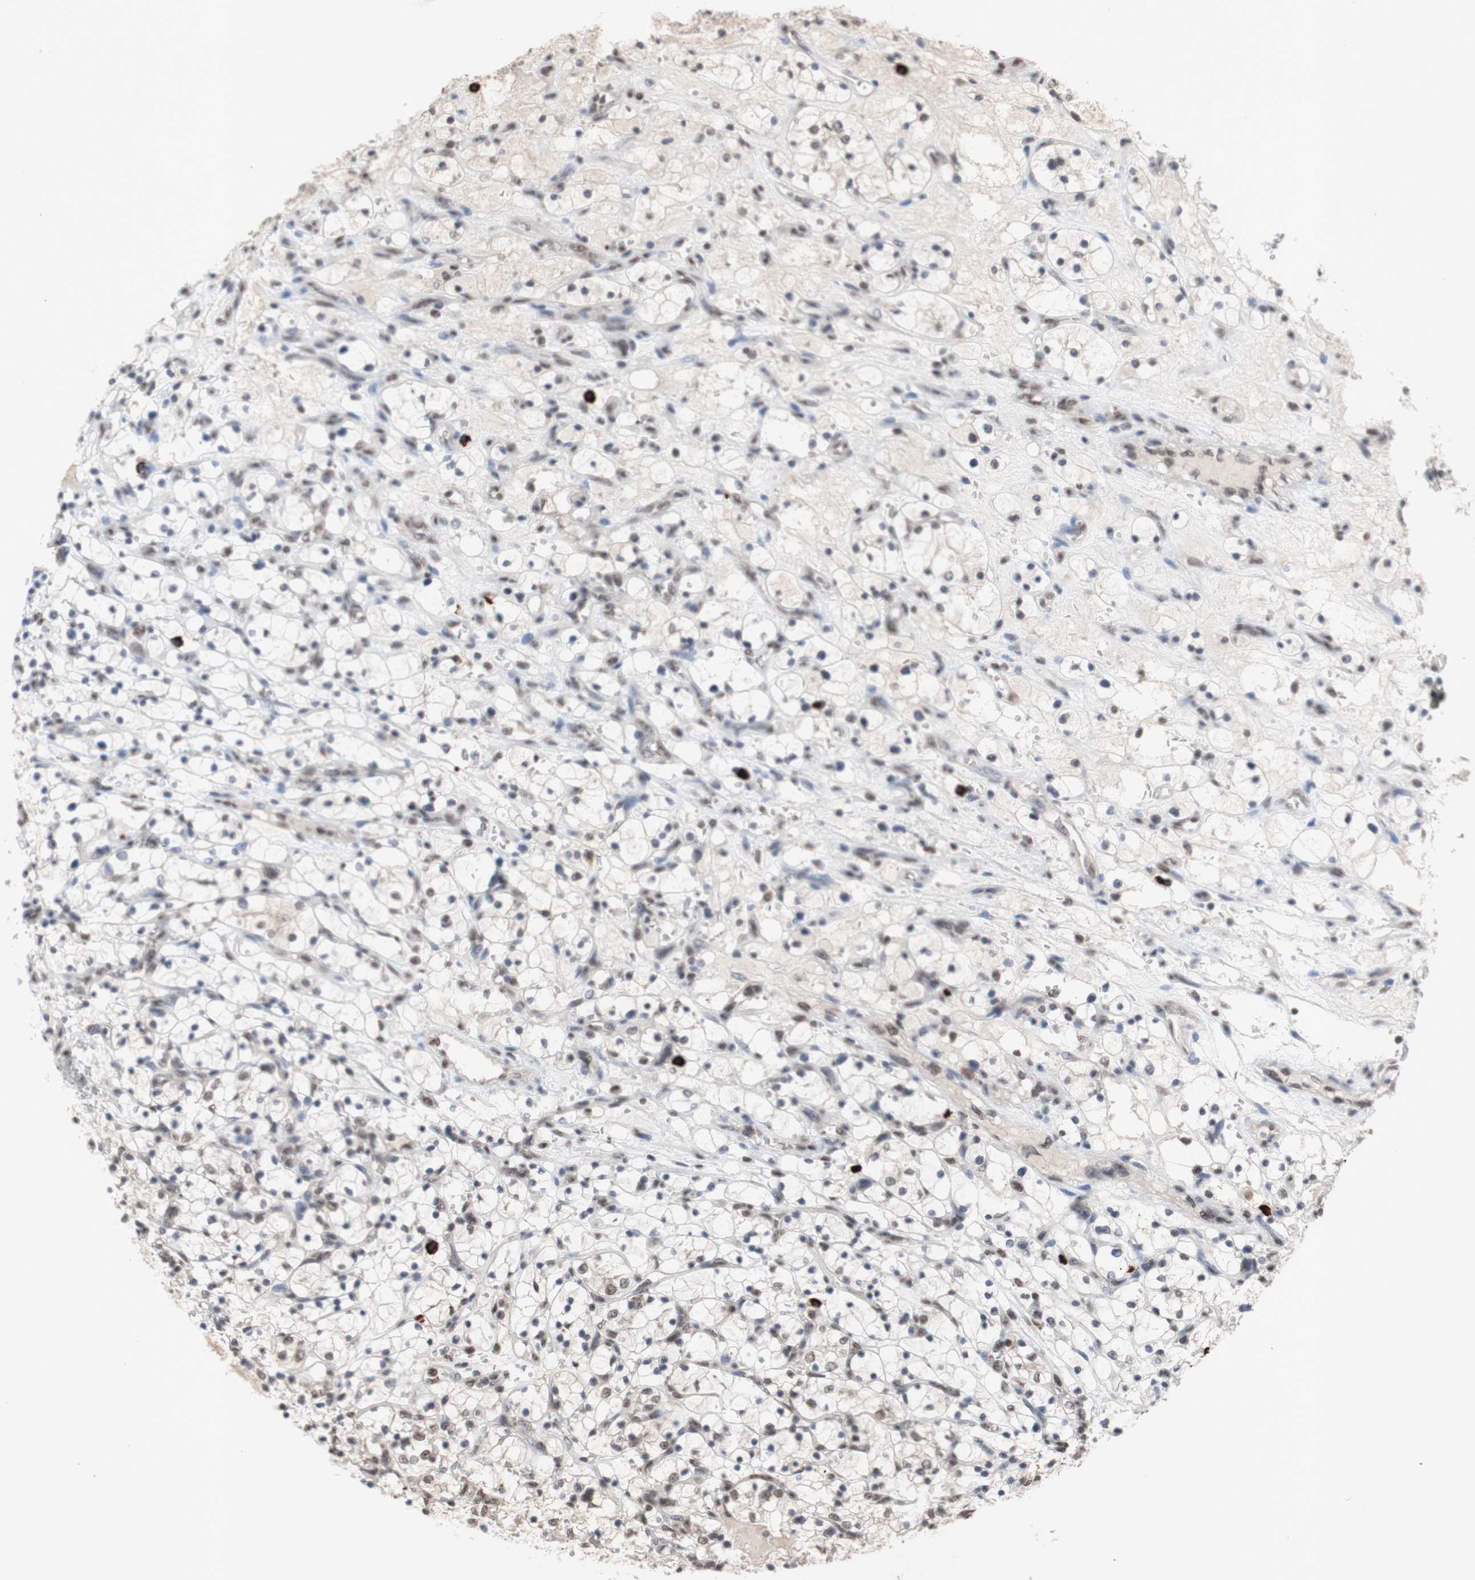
{"staining": {"intensity": "weak", "quantity": ">75%", "location": "nuclear"}, "tissue": "renal cancer", "cell_type": "Tumor cells", "image_type": "cancer", "snomed": [{"axis": "morphology", "description": "Adenocarcinoma, NOS"}, {"axis": "topography", "description": "Kidney"}], "caption": "IHC micrograph of neoplastic tissue: human renal cancer (adenocarcinoma) stained using IHC shows low levels of weak protein expression localized specifically in the nuclear of tumor cells, appearing as a nuclear brown color.", "gene": "SFPQ", "patient": {"sex": "female", "age": 69}}